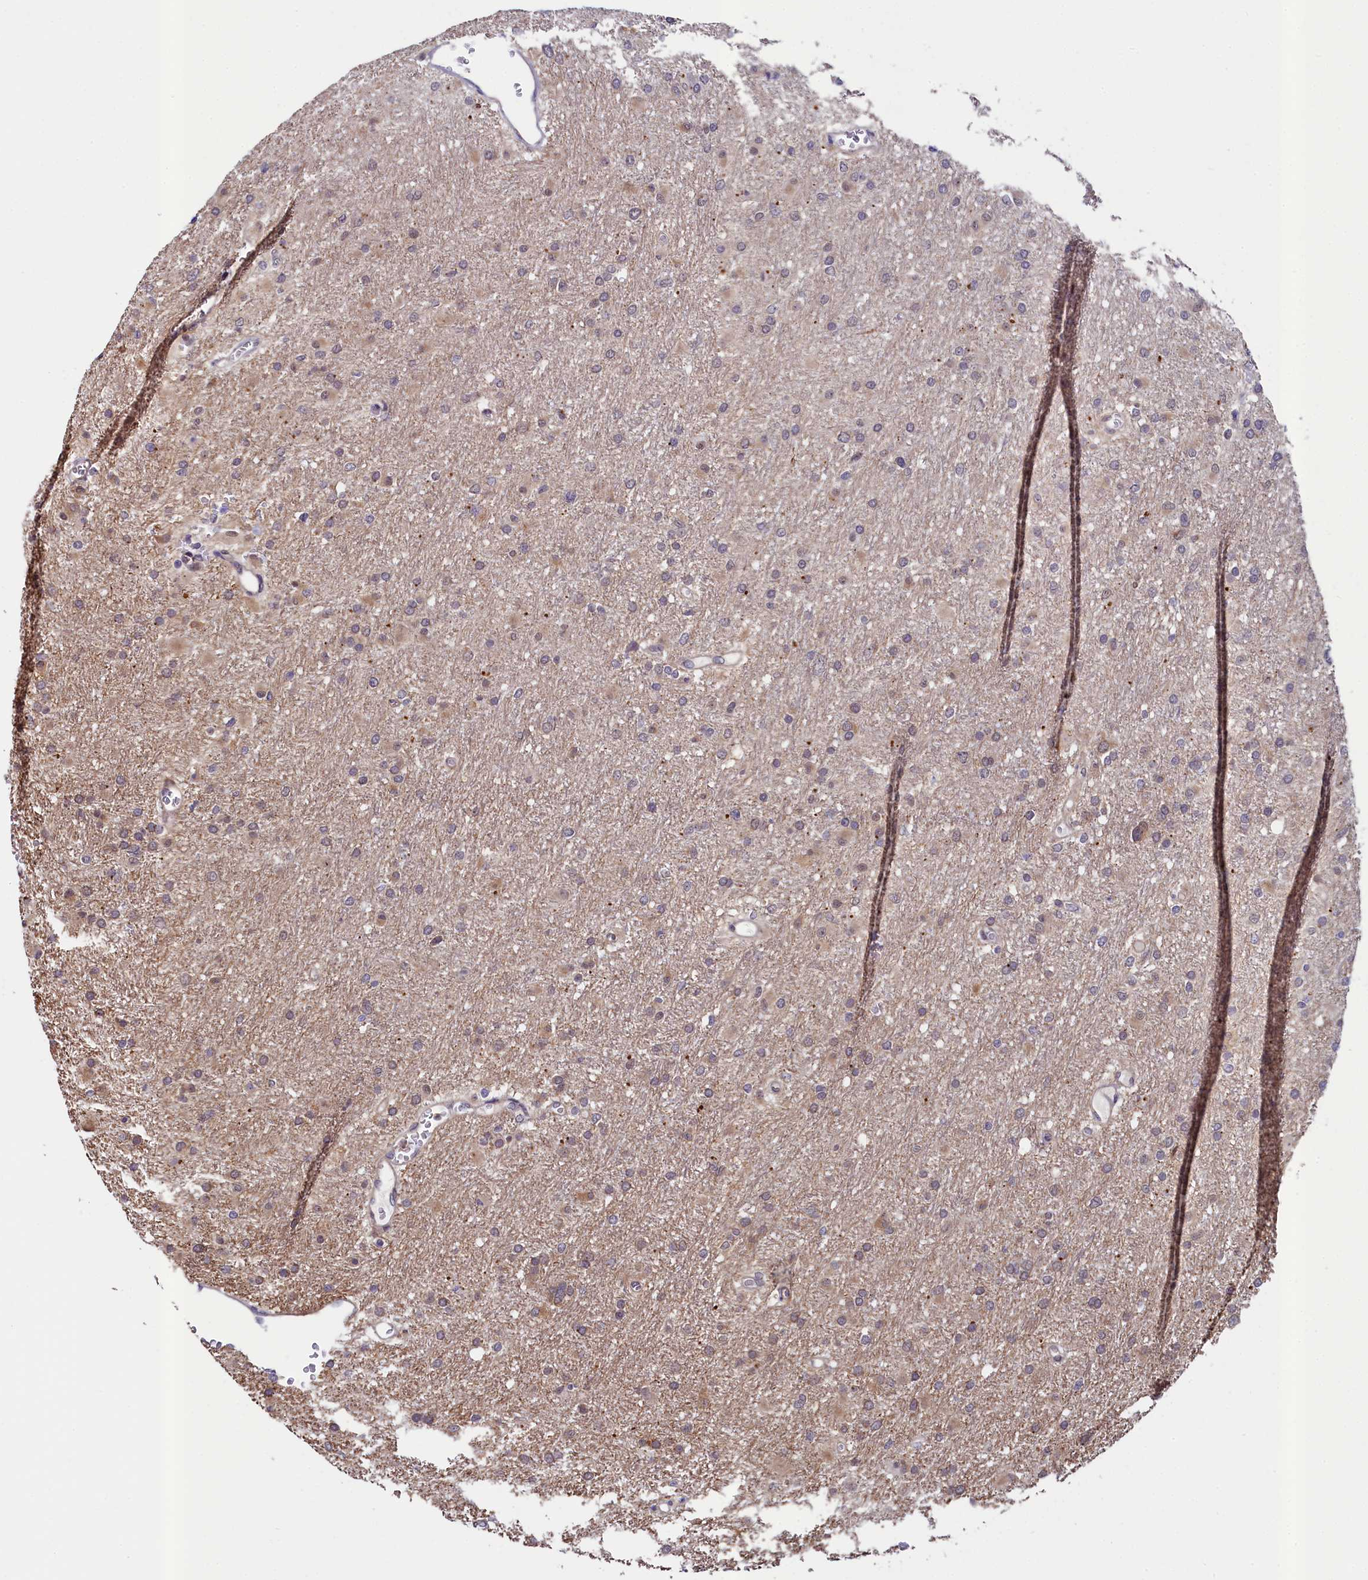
{"staining": {"intensity": "weak", "quantity": "25%-75%", "location": "cytoplasmic/membranous"}, "tissue": "glioma", "cell_type": "Tumor cells", "image_type": "cancer", "snomed": [{"axis": "morphology", "description": "Glioma, malignant, High grade"}, {"axis": "topography", "description": "Cerebral cortex"}], "caption": "Malignant glioma (high-grade) was stained to show a protein in brown. There is low levels of weak cytoplasmic/membranous expression in approximately 25%-75% of tumor cells.", "gene": "LEO1", "patient": {"sex": "female", "age": 36}}